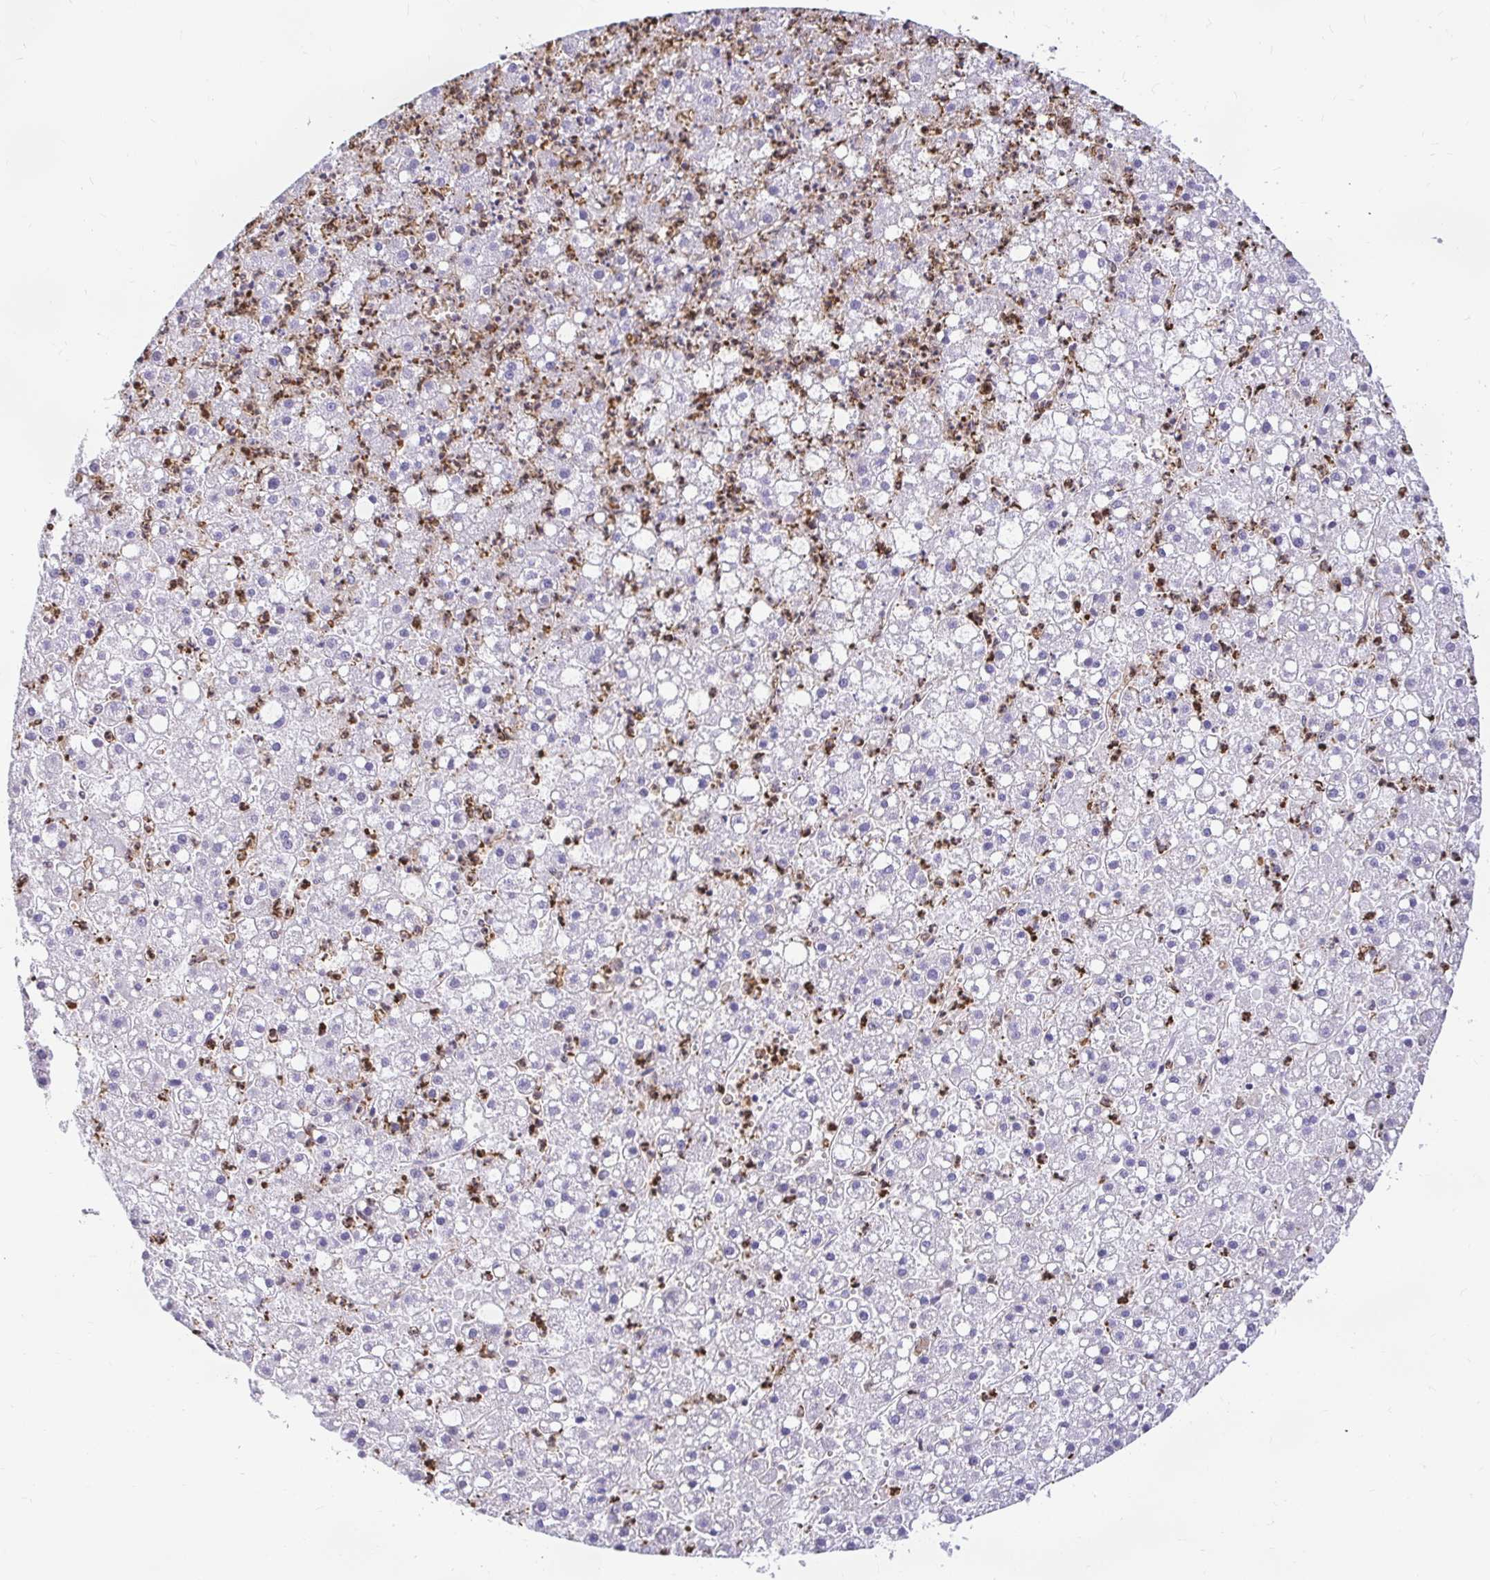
{"staining": {"intensity": "negative", "quantity": "none", "location": "none"}, "tissue": "liver cancer", "cell_type": "Tumor cells", "image_type": "cancer", "snomed": [{"axis": "morphology", "description": "Carcinoma, Hepatocellular, NOS"}, {"axis": "topography", "description": "Liver"}], "caption": "Liver hepatocellular carcinoma was stained to show a protein in brown. There is no significant expression in tumor cells.", "gene": "GSN", "patient": {"sex": "male", "age": 67}}